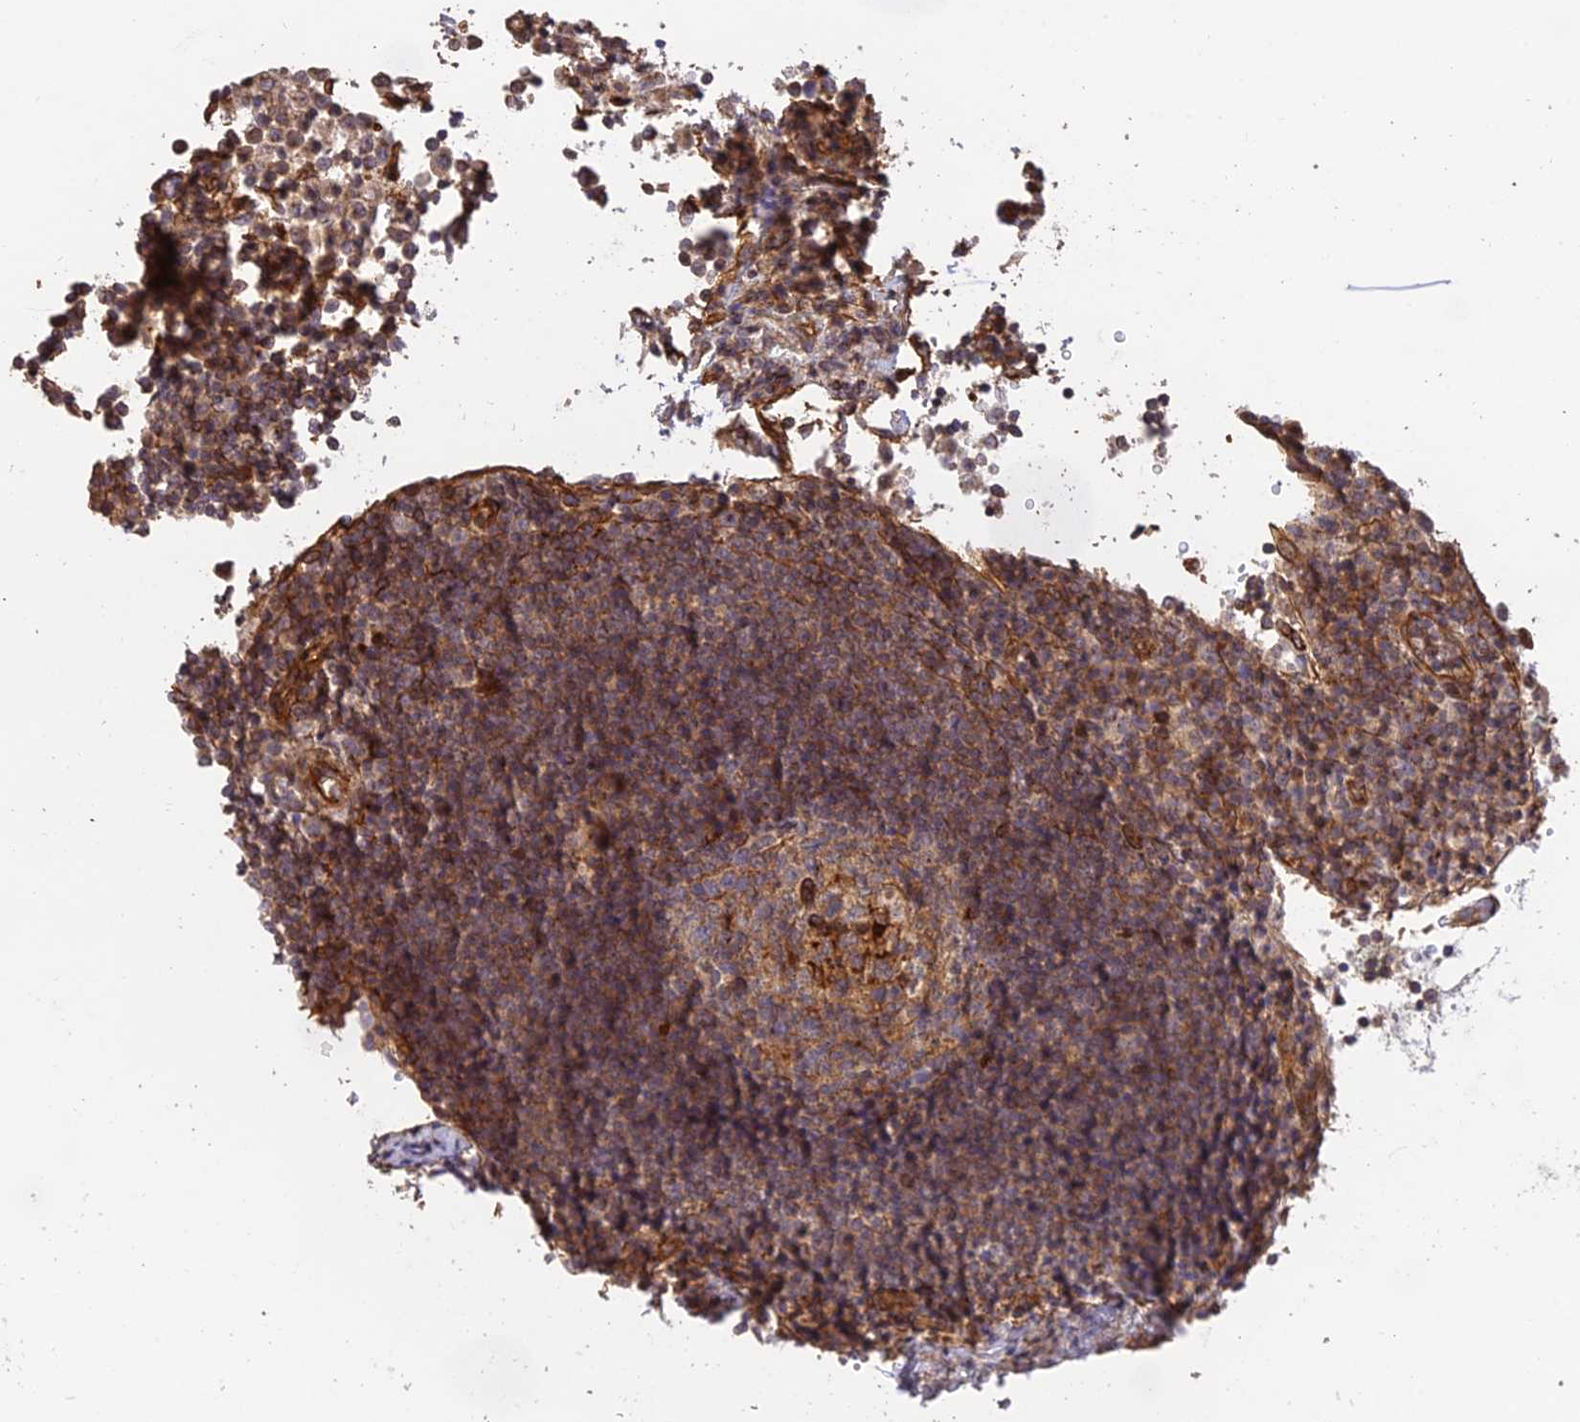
{"staining": {"intensity": "strong", "quantity": "<25%", "location": "cytoplasmic/membranous"}, "tissue": "lymph node", "cell_type": "Germinal center cells", "image_type": "normal", "snomed": [{"axis": "morphology", "description": "Normal tissue, NOS"}, {"axis": "topography", "description": "Lymph node"}], "caption": "Protein staining of unremarkable lymph node displays strong cytoplasmic/membranous positivity in approximately <25% of germinal center cells.", "gene": "HOMER2", "patient": {"sex": "female", "age": 53}}